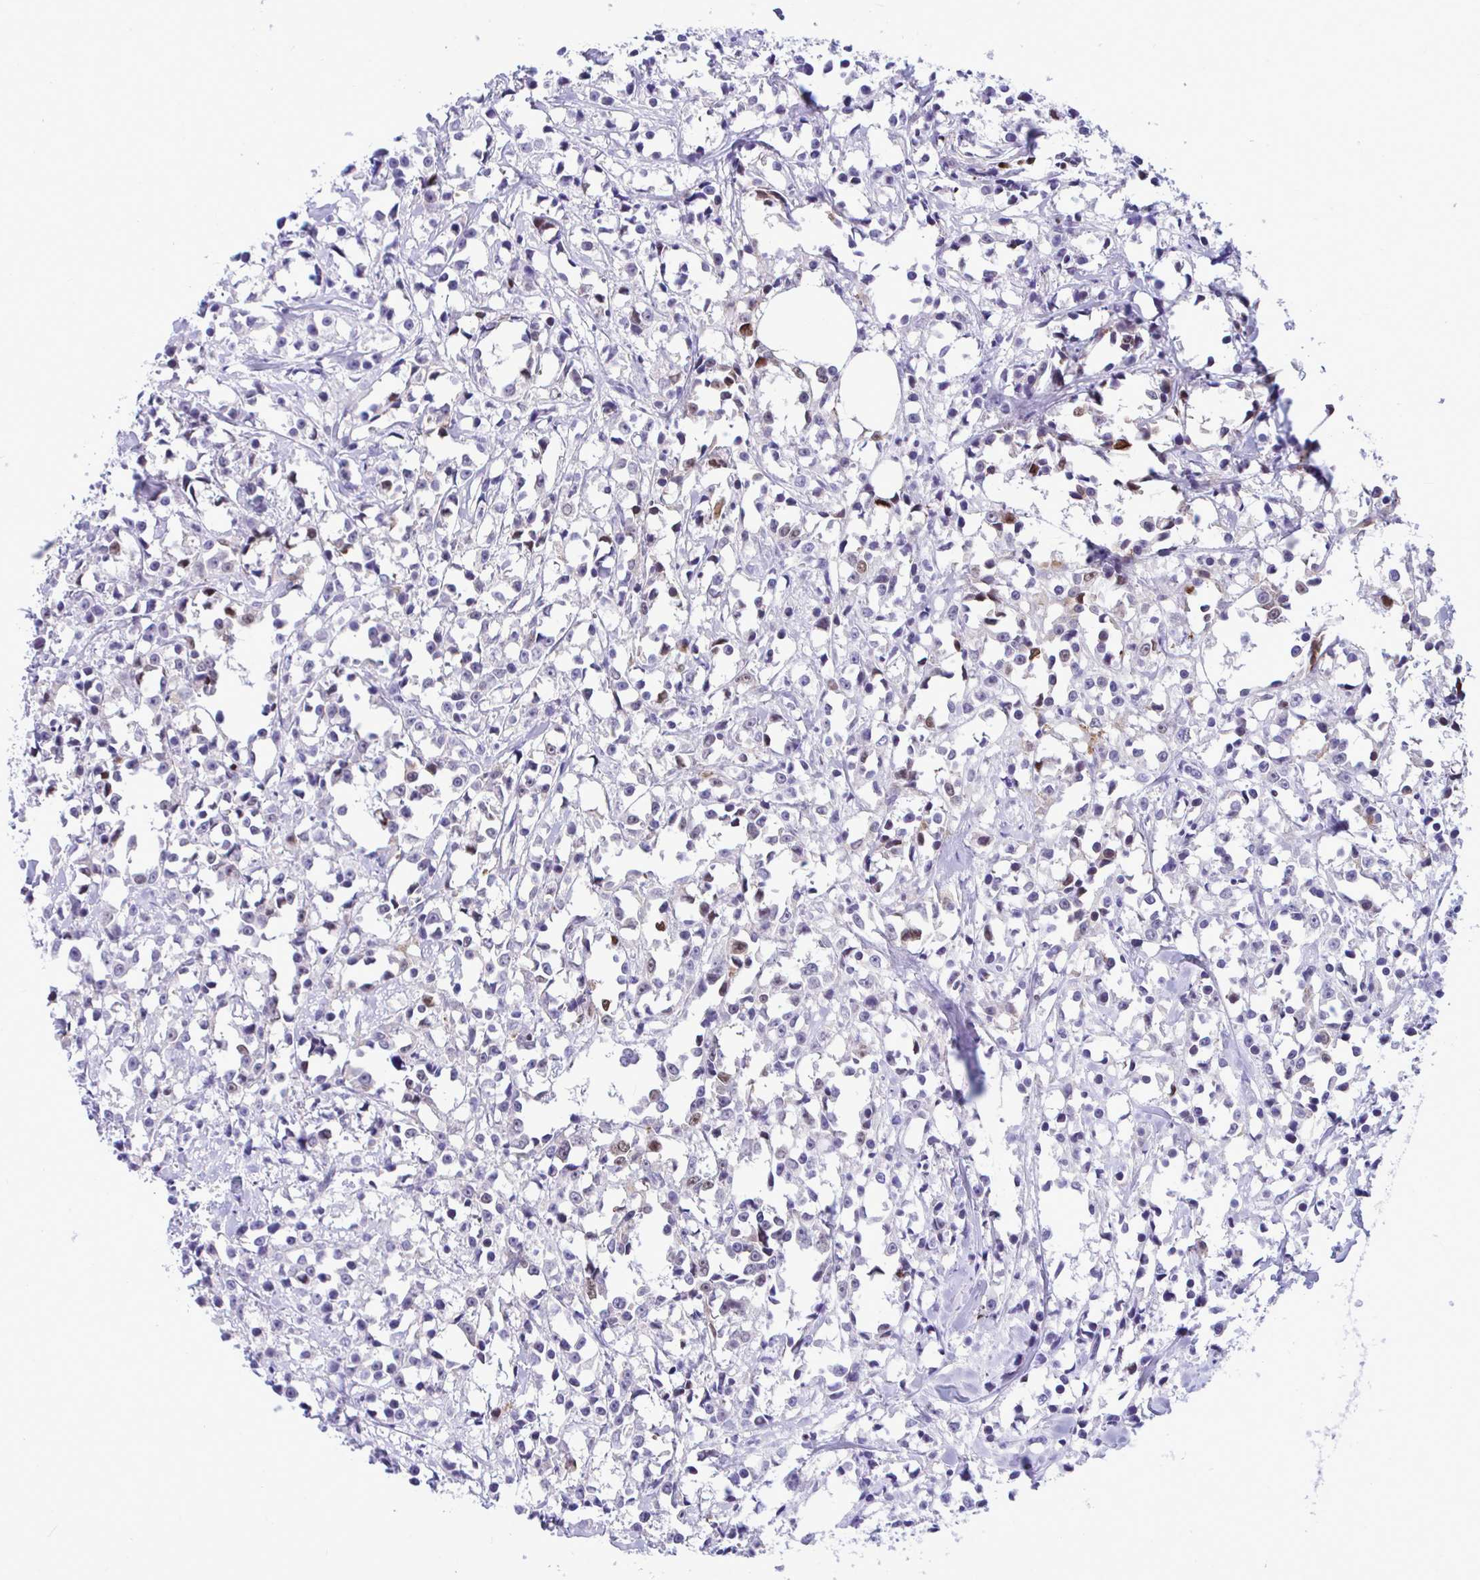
{"staining": {"intensity": "moderate", "quantity": "25%-75%", "location": "nuclear"}, "tissue": "breast cancer", "cell_type": "Tumor cells", "image_type": "cancer", "snomed": [{"axis": "morphology", "description": "Duct carcinoma"}, {"axis": "topography", "description": "Breast"}], "caption": "Breast cancer stained for a protein (brown) reveals moderate nuclear positive staining in approximately 25%-75% of tumor cells.", "gene": "SLC25A51", "patient": {"sex": "female", "age": 80}}